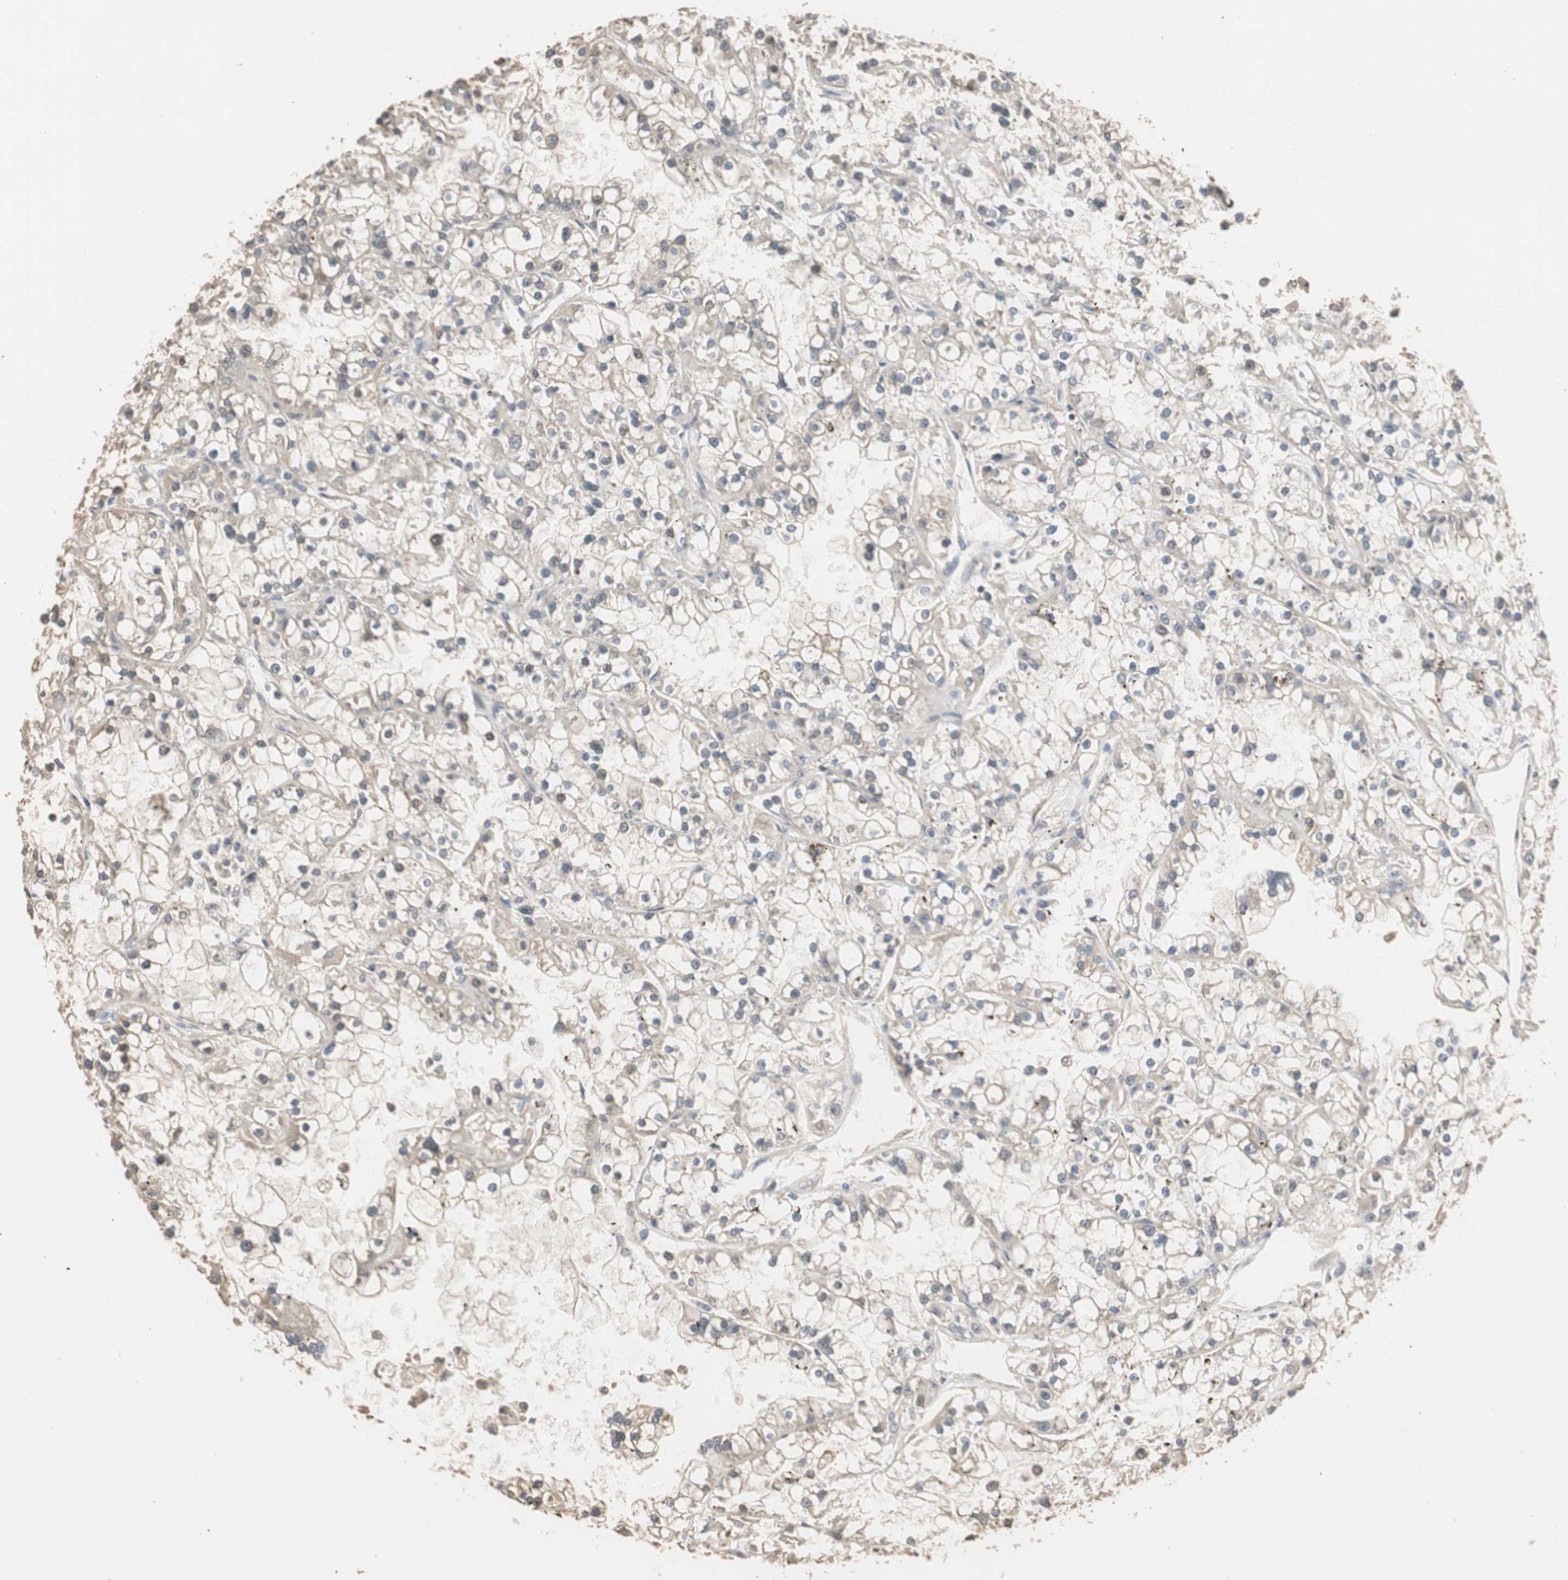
{"staining": {"intensity": "moderate", "quantity": "25%-75%", "location": "cytoplasmic/membranous,nuclear"}, "tissue": "renal cancer", "cell_type": "Tumor cells", "image_type": "cancer", "snomed": [{"axis": "morphology", "description": "Adenocarcinoma, NOS"}, {"axis": "topography", "description": "Kidney"}], "caption": "Immunohistochemistry (IHC) photomicrograph of renal adenocarcinoma stained for a protein (brown), which shows medium levels of moderate cytoplasmic/membranous and nuclear positivity in about 25%-75% of tumor cells.", "gene": "CDC5L", "patient": {"sex": "female", "age": 52}}